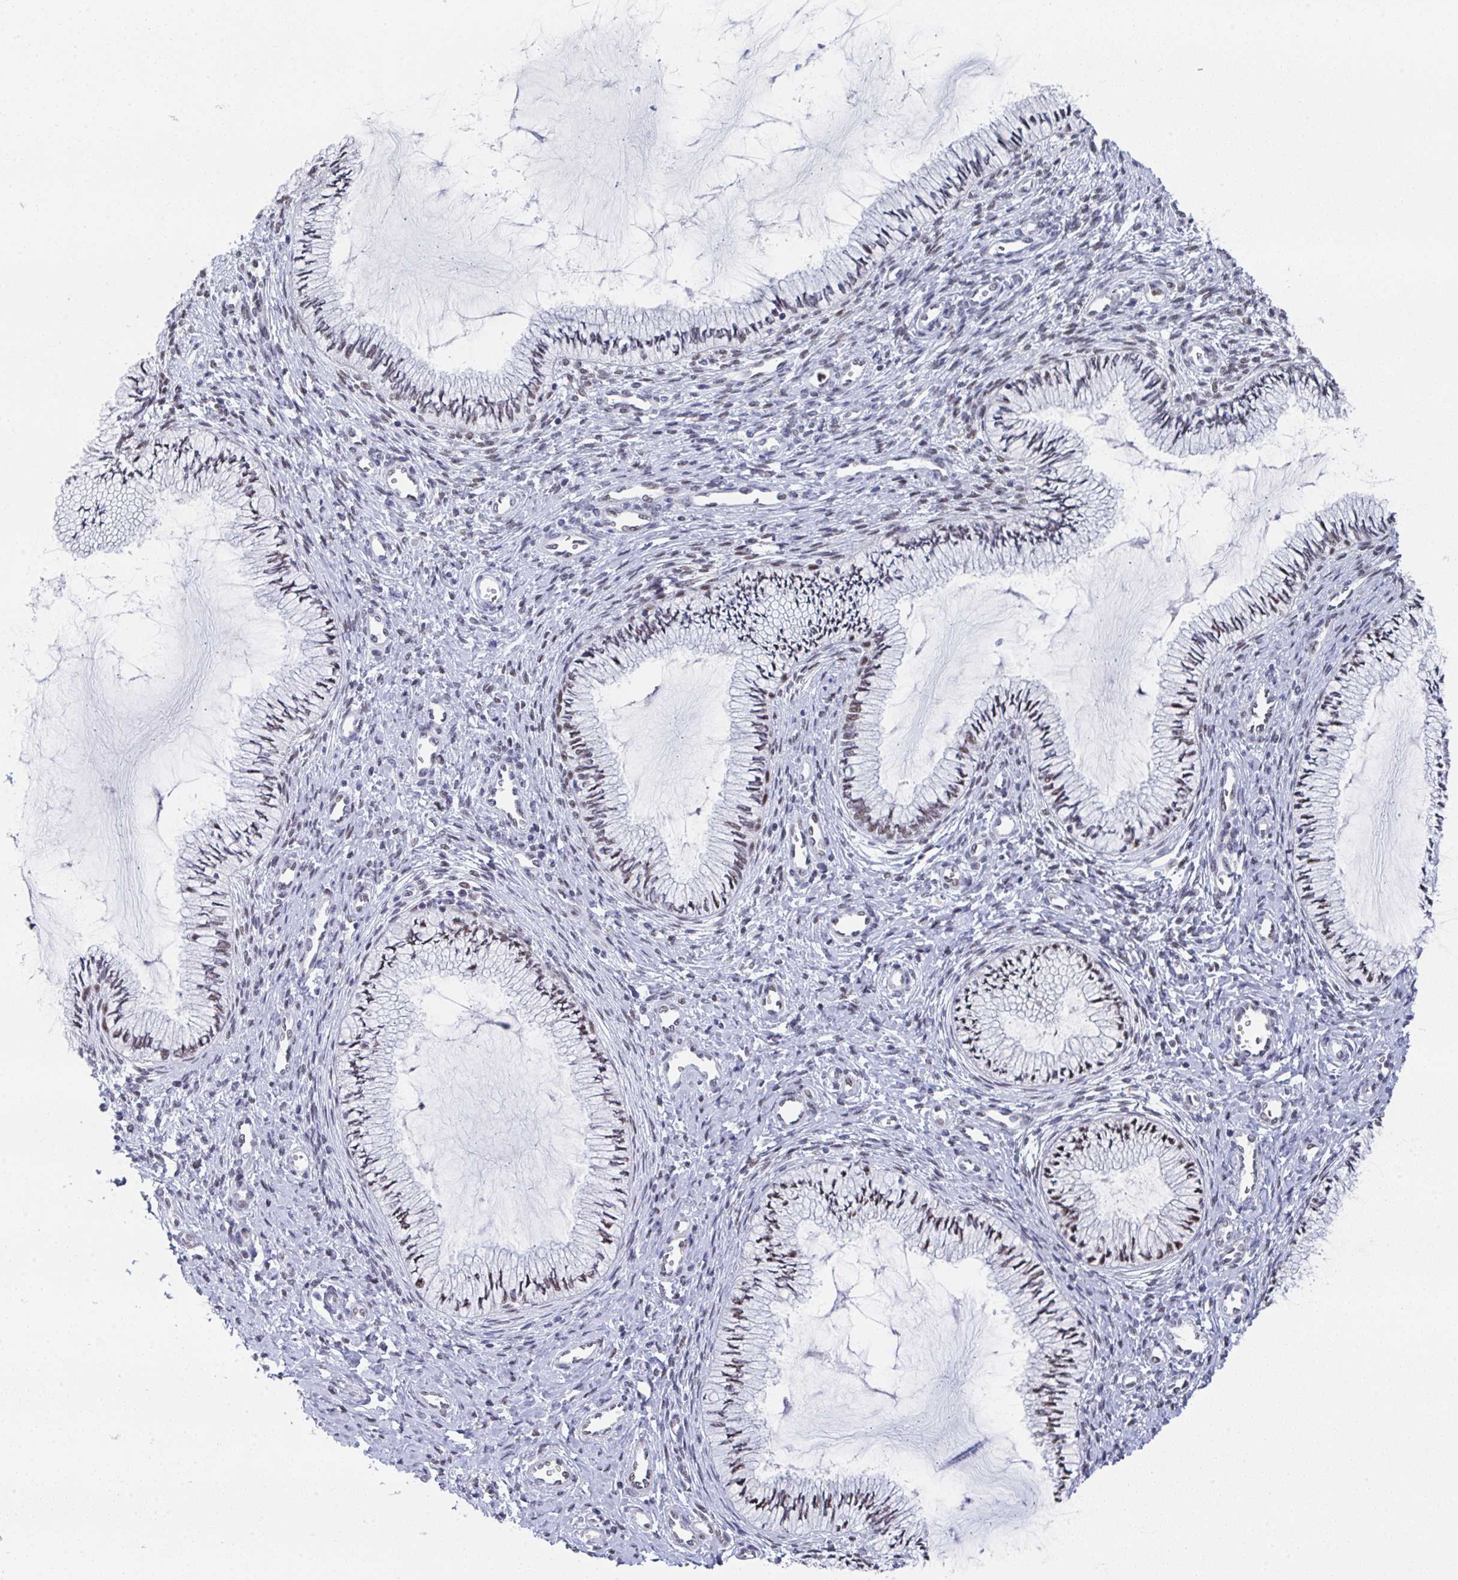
{"staining": {"intensity": "weak", "quantity": "25%-75%", "location": "nuclear"}, "tissue": "cervix", "cell_type": "Glandular cells", "image_type": "normal", "snomed": [{"axis": "morphology", "description": "Normal tissue, NOS"}, {"axis": "topography", "description": "Cervix"}], "caption": "Protein positivity by immunohistochemistry reveals weak nuclear staining in approximately 25%-75% of glandular cells in normal cervix.", "gene": "JDP2", "patient": {"sex": "female", "age": 24}}